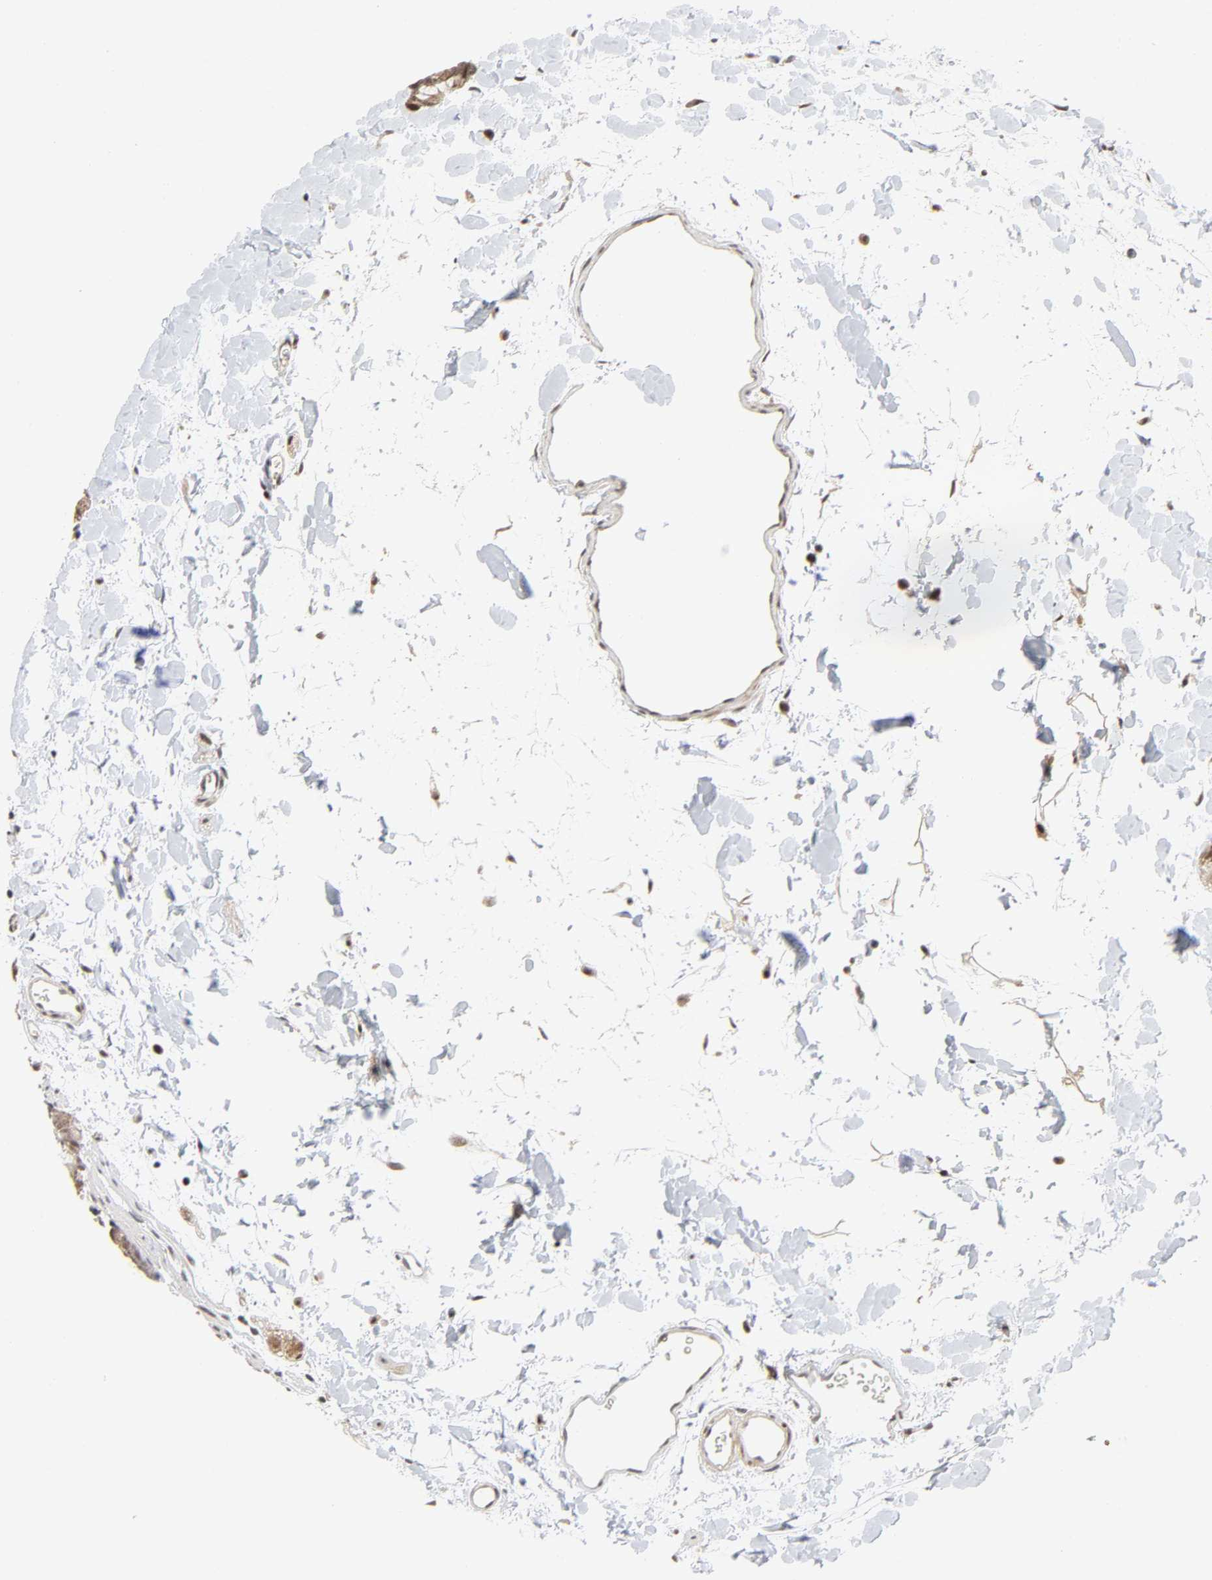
{"staining": {"intensity": "weak", "quantity": ">75%", "location": "nuclear"}, "tissue": "colon", "cell_type": "Endothelial cells", "image_type": "normal", "snomed": [{"axis": "morphology", "description": "Normal tissue, NOS"}, {"axis": "topography", "description": "Colon"}], "caption": "Weak nuclear positivity is seen in about >75% of endothelial cells in normal colon.", "gene": "ZKSCAN8", "patient": {"sex": "male", "age": 14}}